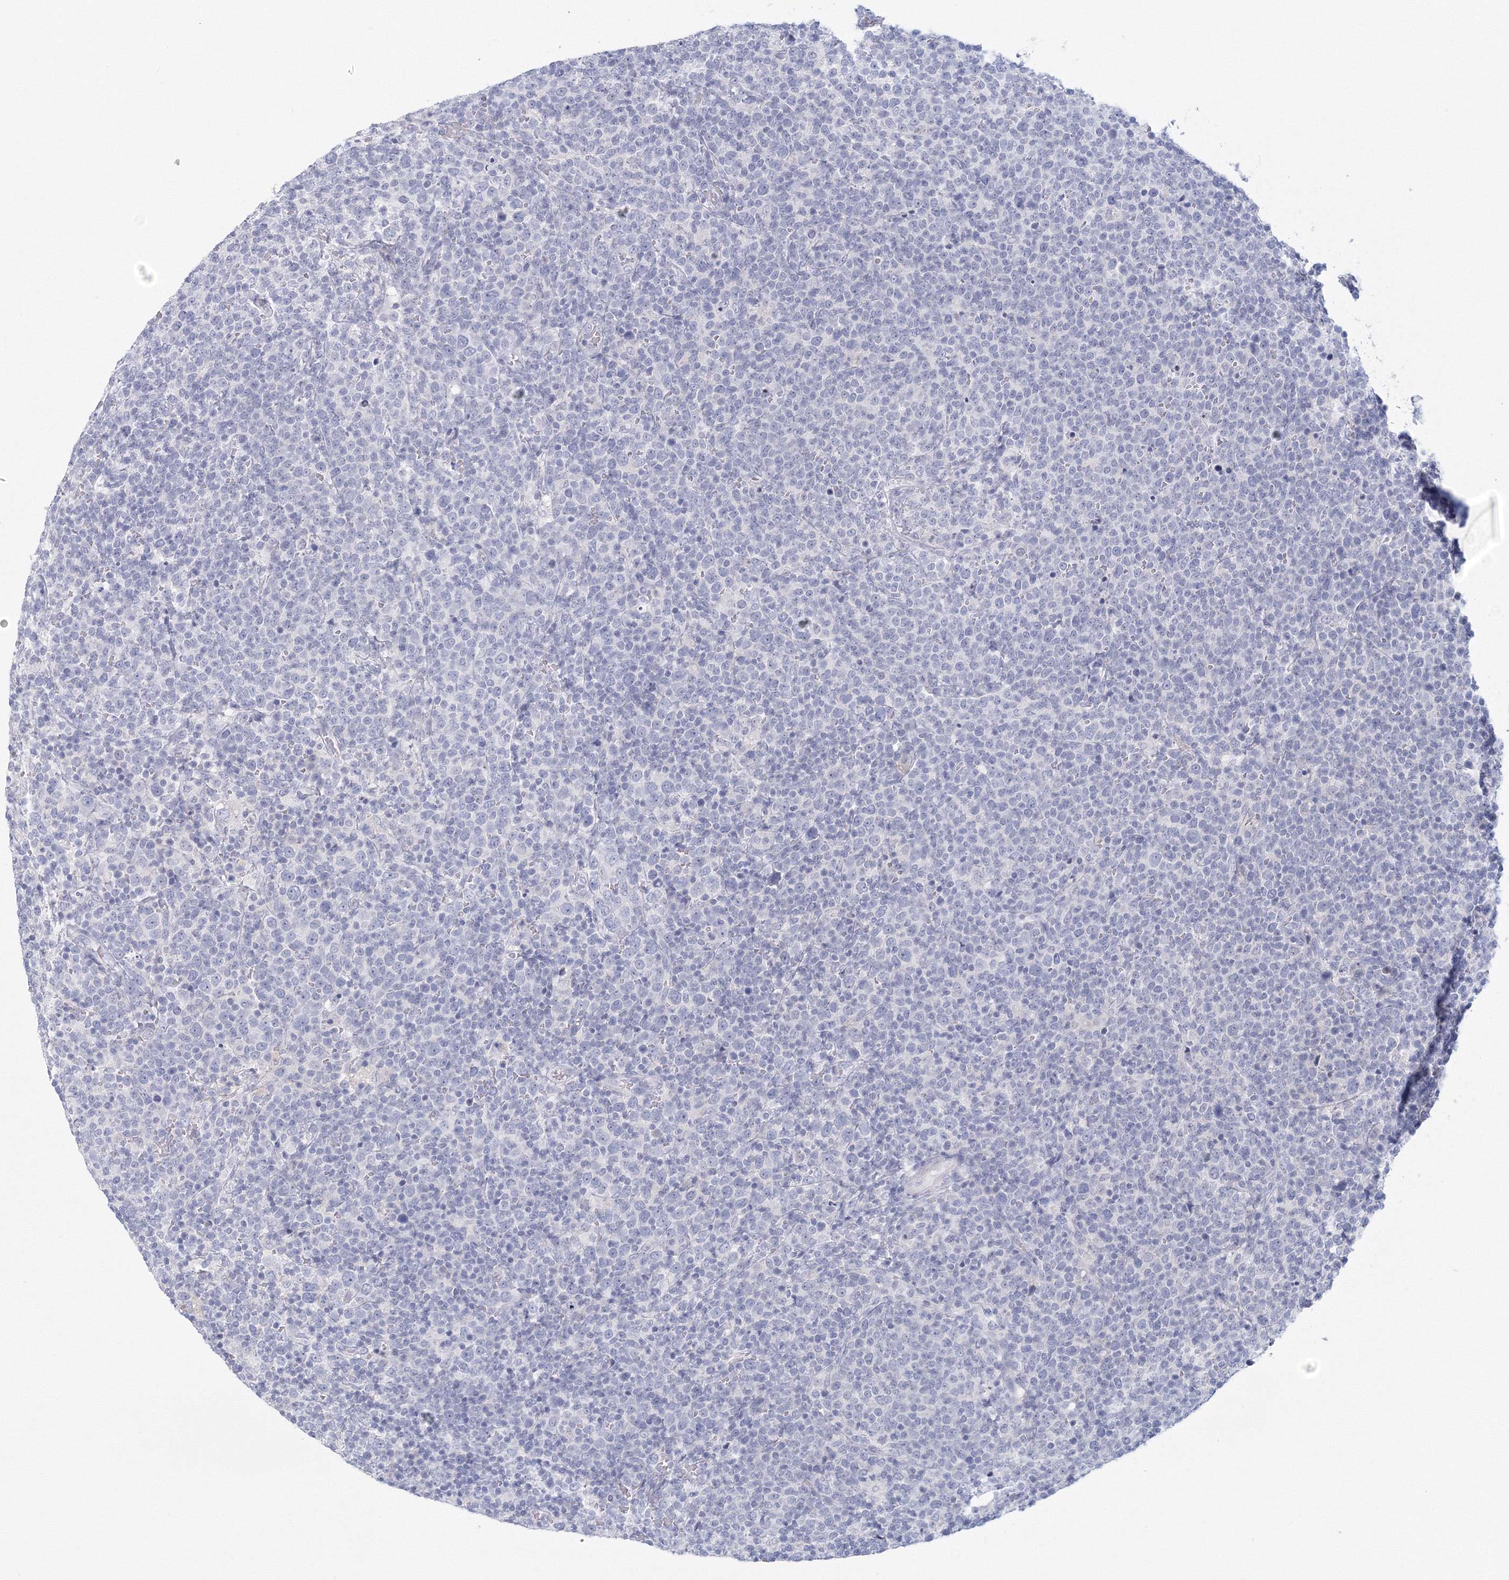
{"staining": {"intensity": "negative", "quantity": "none", "location": "none"}, "tissue": "lymphoma", "cell_type": "Tumor cells", "image_type": "cancer", "snomed": [{"axis": "morphology", "description": "Malignant lymphoma, non-Hodgkin's type, High grade"}, {"axis": "topography", "description": "Lymph node"}], "caption": "Human malignant lymphoma, non-Hodgkin's type (high-grade) stained for a protein using immunohistochemistry (IHC) exhibits no positivity in tumor cells.", "gene": "TACC2", "patient": {"sex": "male", "age": 61}}